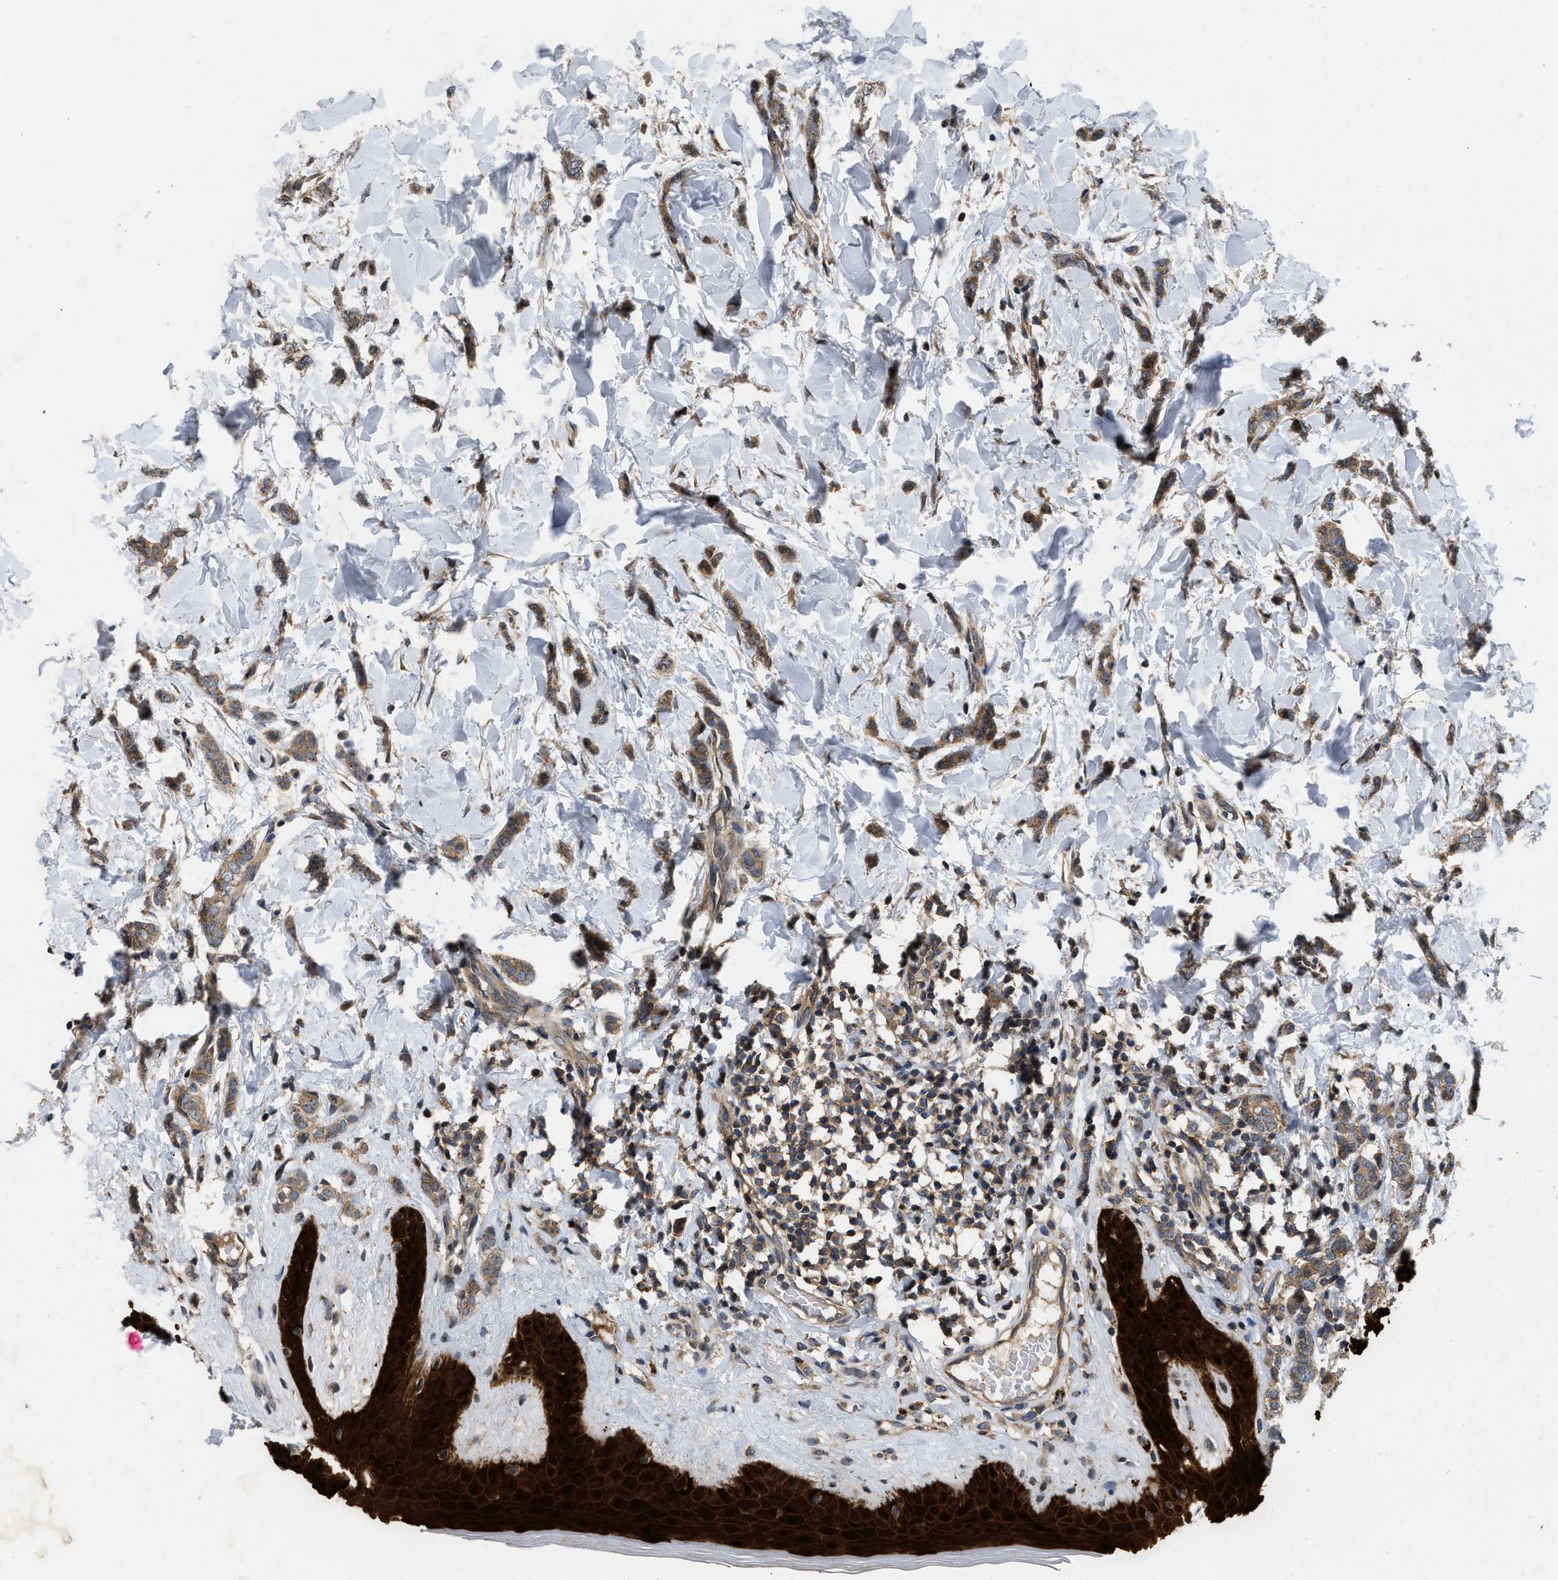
{"staining": {"intensity": "weak", "quantity": ">75%", "location": "cytoplasmic/membranous"}, "tissue": "breast cancer", "cell_type": "Tumor cells", "image_type": "cancer", "snomed": [{"axis": "morphology", "description": "Lobular carcinoma"}, {"axis": "topography", "description": "Skin"}, {"axis": "topography", "description": "Breast"}], "caption": "Breast cancer (lobular carcinoma) stained with IHC exhibits weak cytoplasmic/membranous staining in about >75% of tumor cells. (DAB = brown stain, brightfield microscopy at high magnification).", "gene": "PRDM14", "patient": {"sex": "female", "age": 46}}